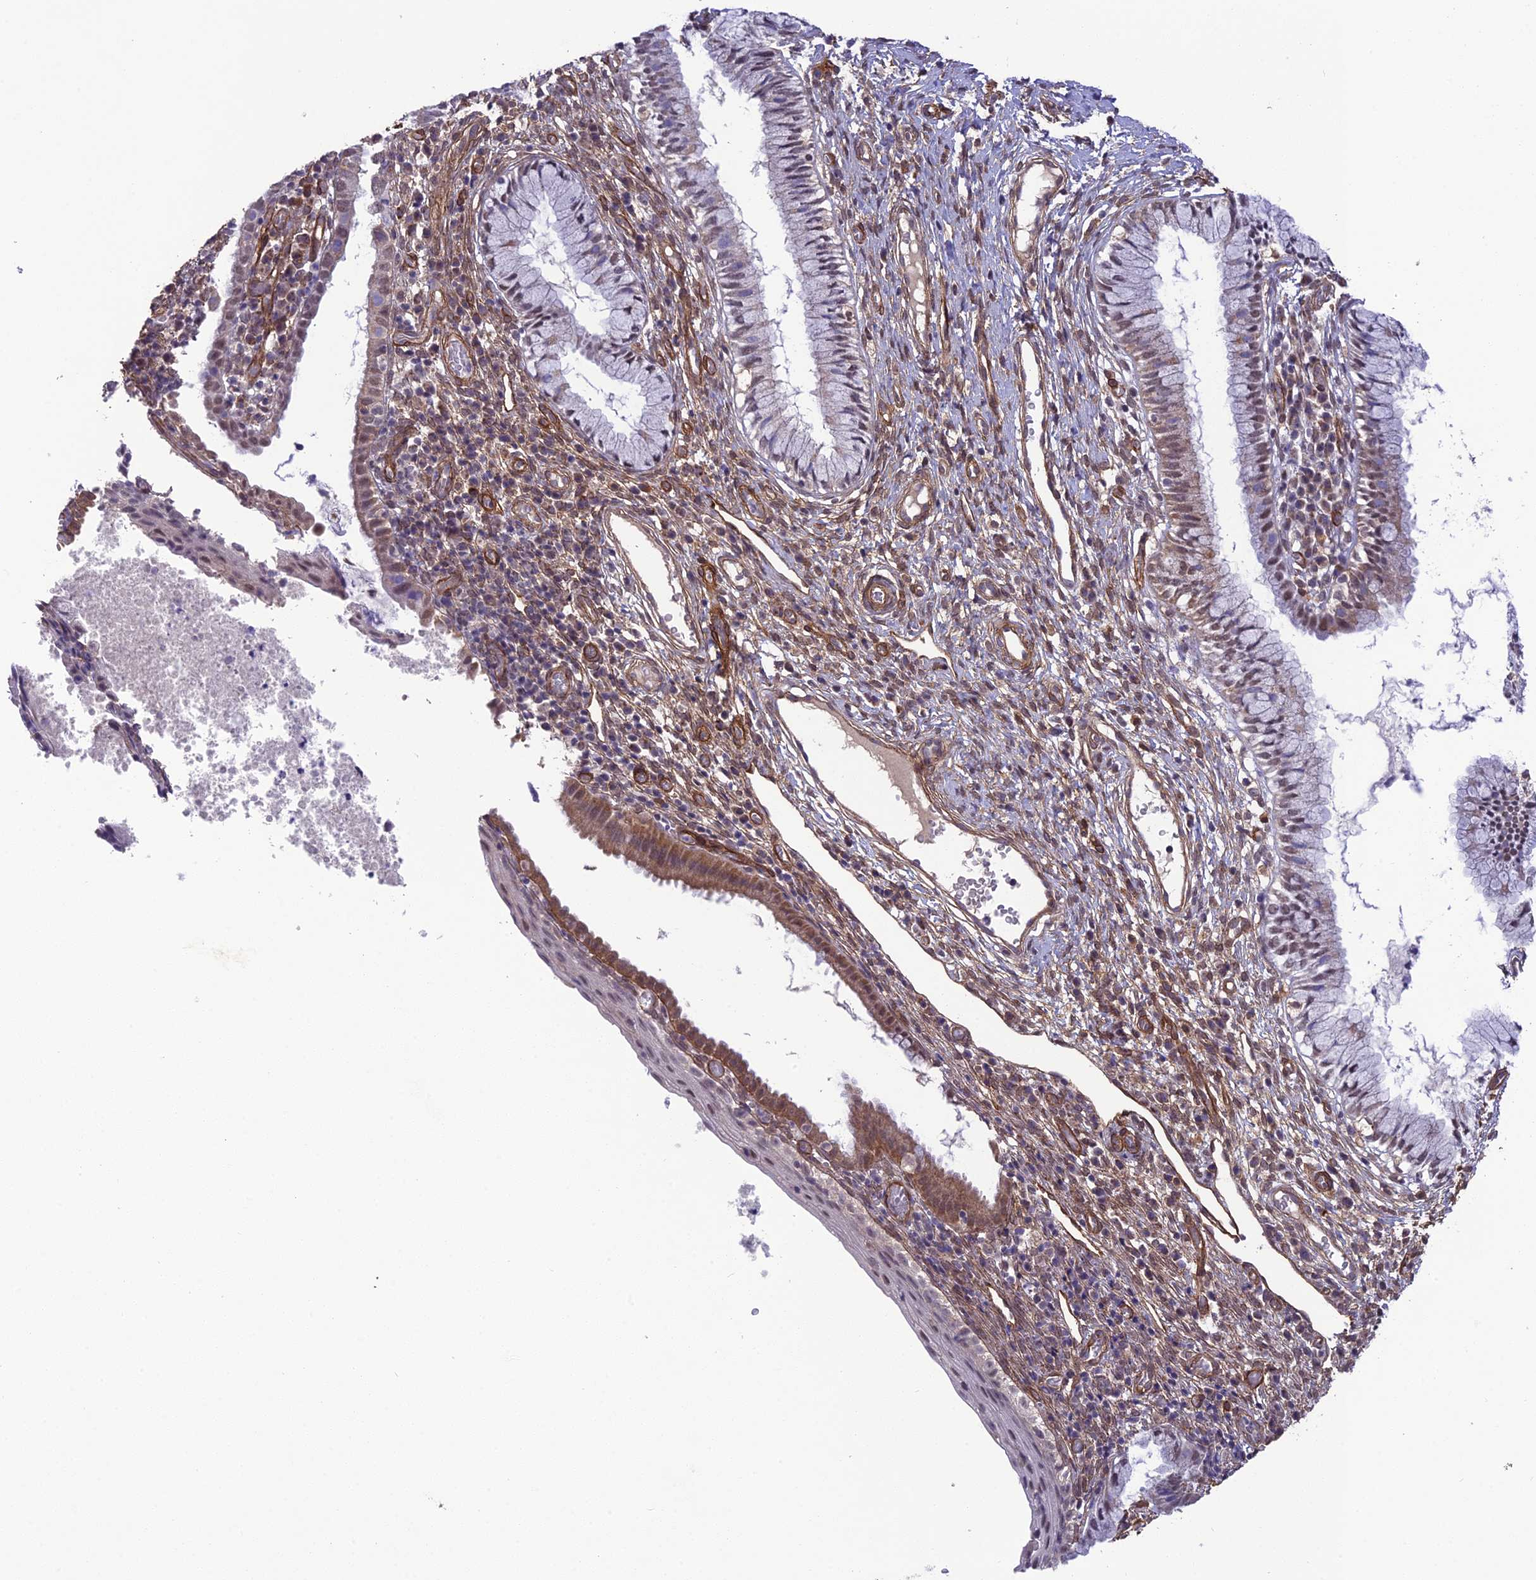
{"staining": {"intensity": "moderate", "quantity": "<25%", "location": "cytoplasmic/membranous,nuclear"}, "tissue": "cervix", "cell_type": "Glandular cells", "image_type": "normal", "snomed": [{"axis": "morphology", "description": "Normal tissue, NOS"}, {"axis": "topography", "description": "Cervix"}], "caption": "Moderate cytoplasmic/membranous,nuclear expression is seen in about <25% of glandular cells in benign cervix. (DAB (3,3'-diaminobenzidine) = brown stain, brightfield microscopy at high magnification).", "gene": "TNS1", "patient": {"sex": "female", "age": 27}}